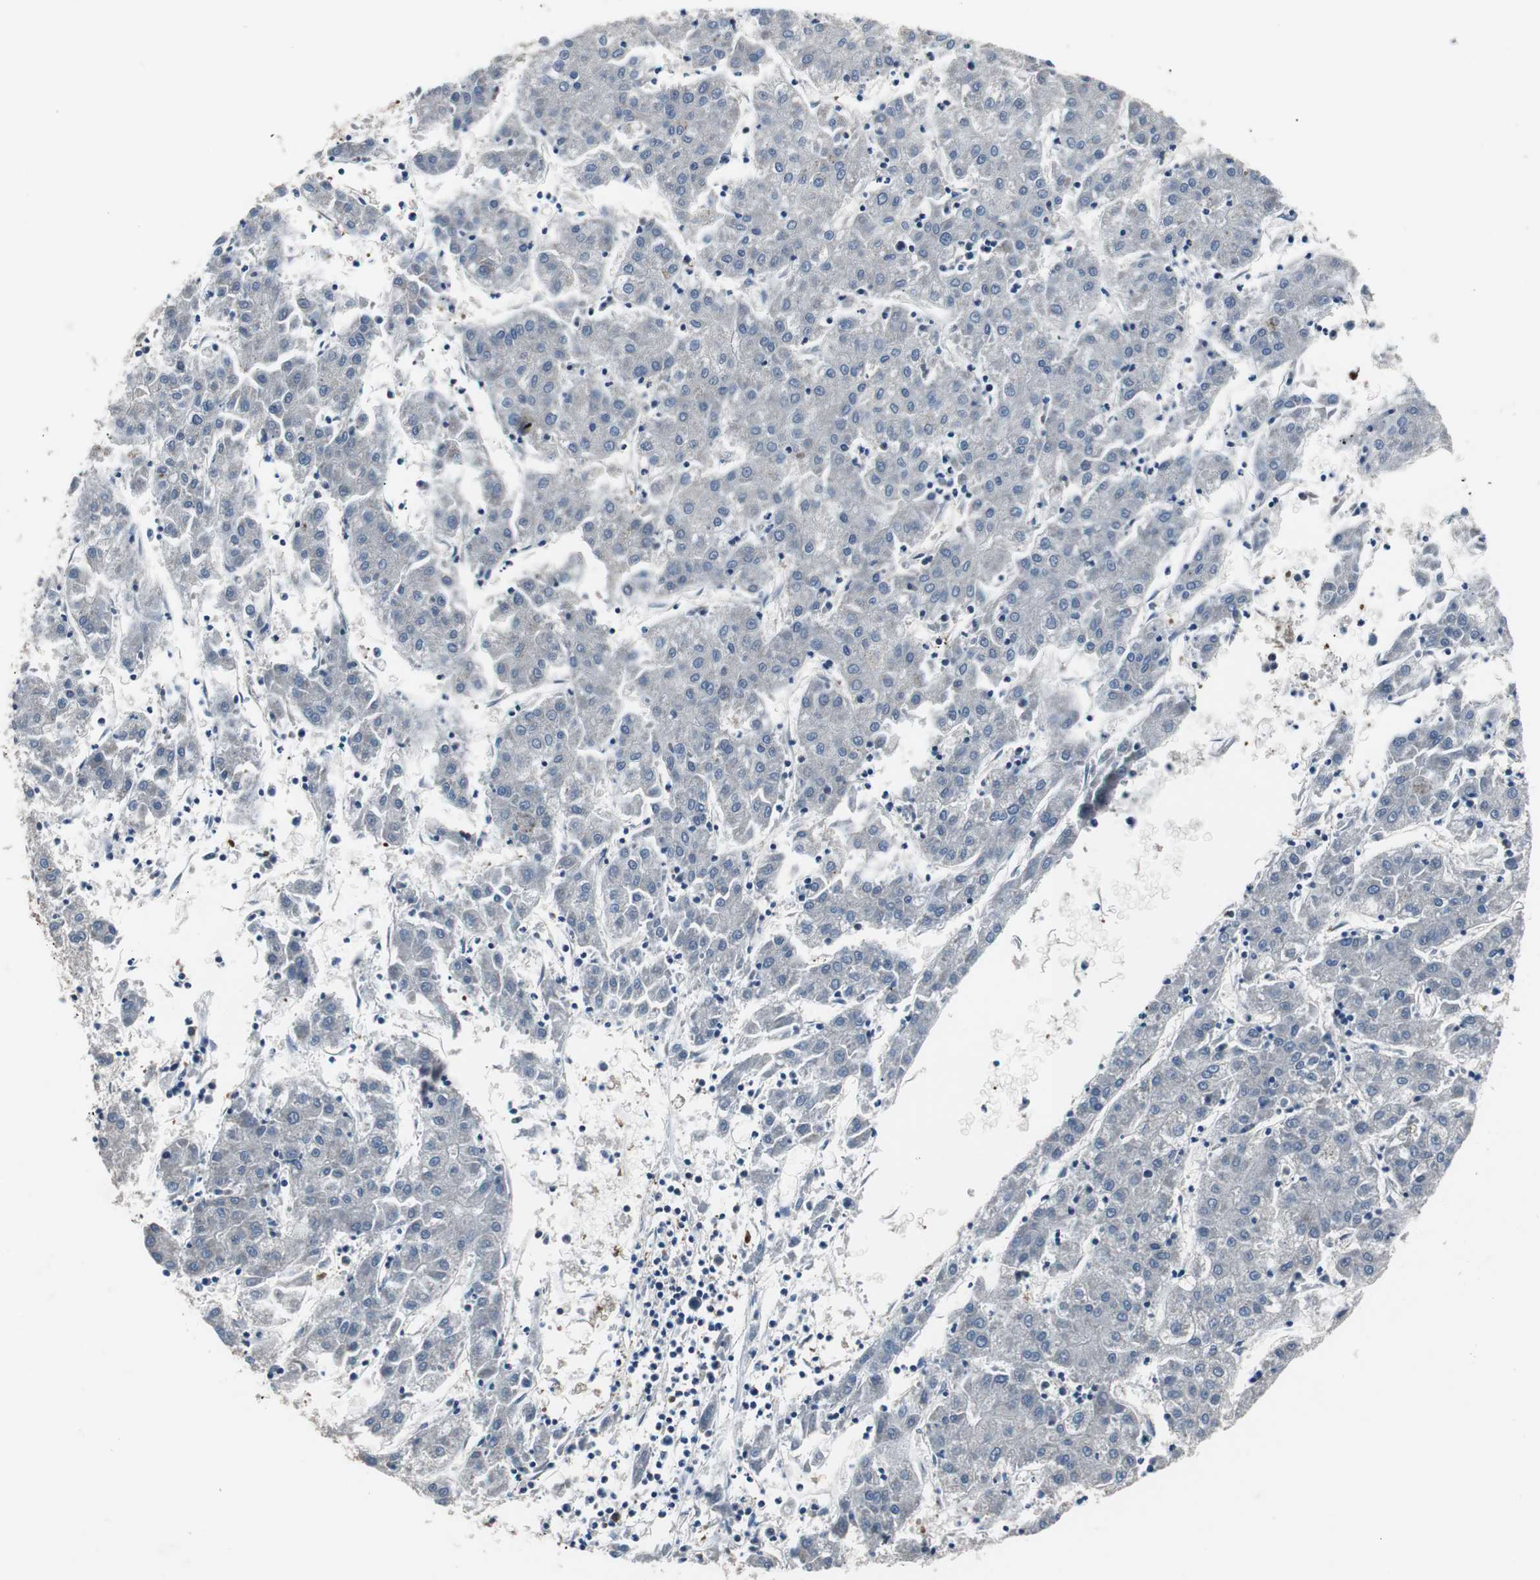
{"staining": {"intensity": "negative", "quantity": "none", "location": "none"}, "tissue": "liver cancer", "cell_type": "Tumor cells", "image_type": "cancer", "snomed": [{"axis": "morphology", "description": "Carcinoma, Hepatocellular, NOS"}, {"axis": "topography", "description": "Liver"}], "caption": "A photomicrograph of liver hepatocellular carcinoma stained for a protein shows no brown staining in tumor cells.", "gene": "PAK1", "patient": {"sex": "male", "age": 72}}